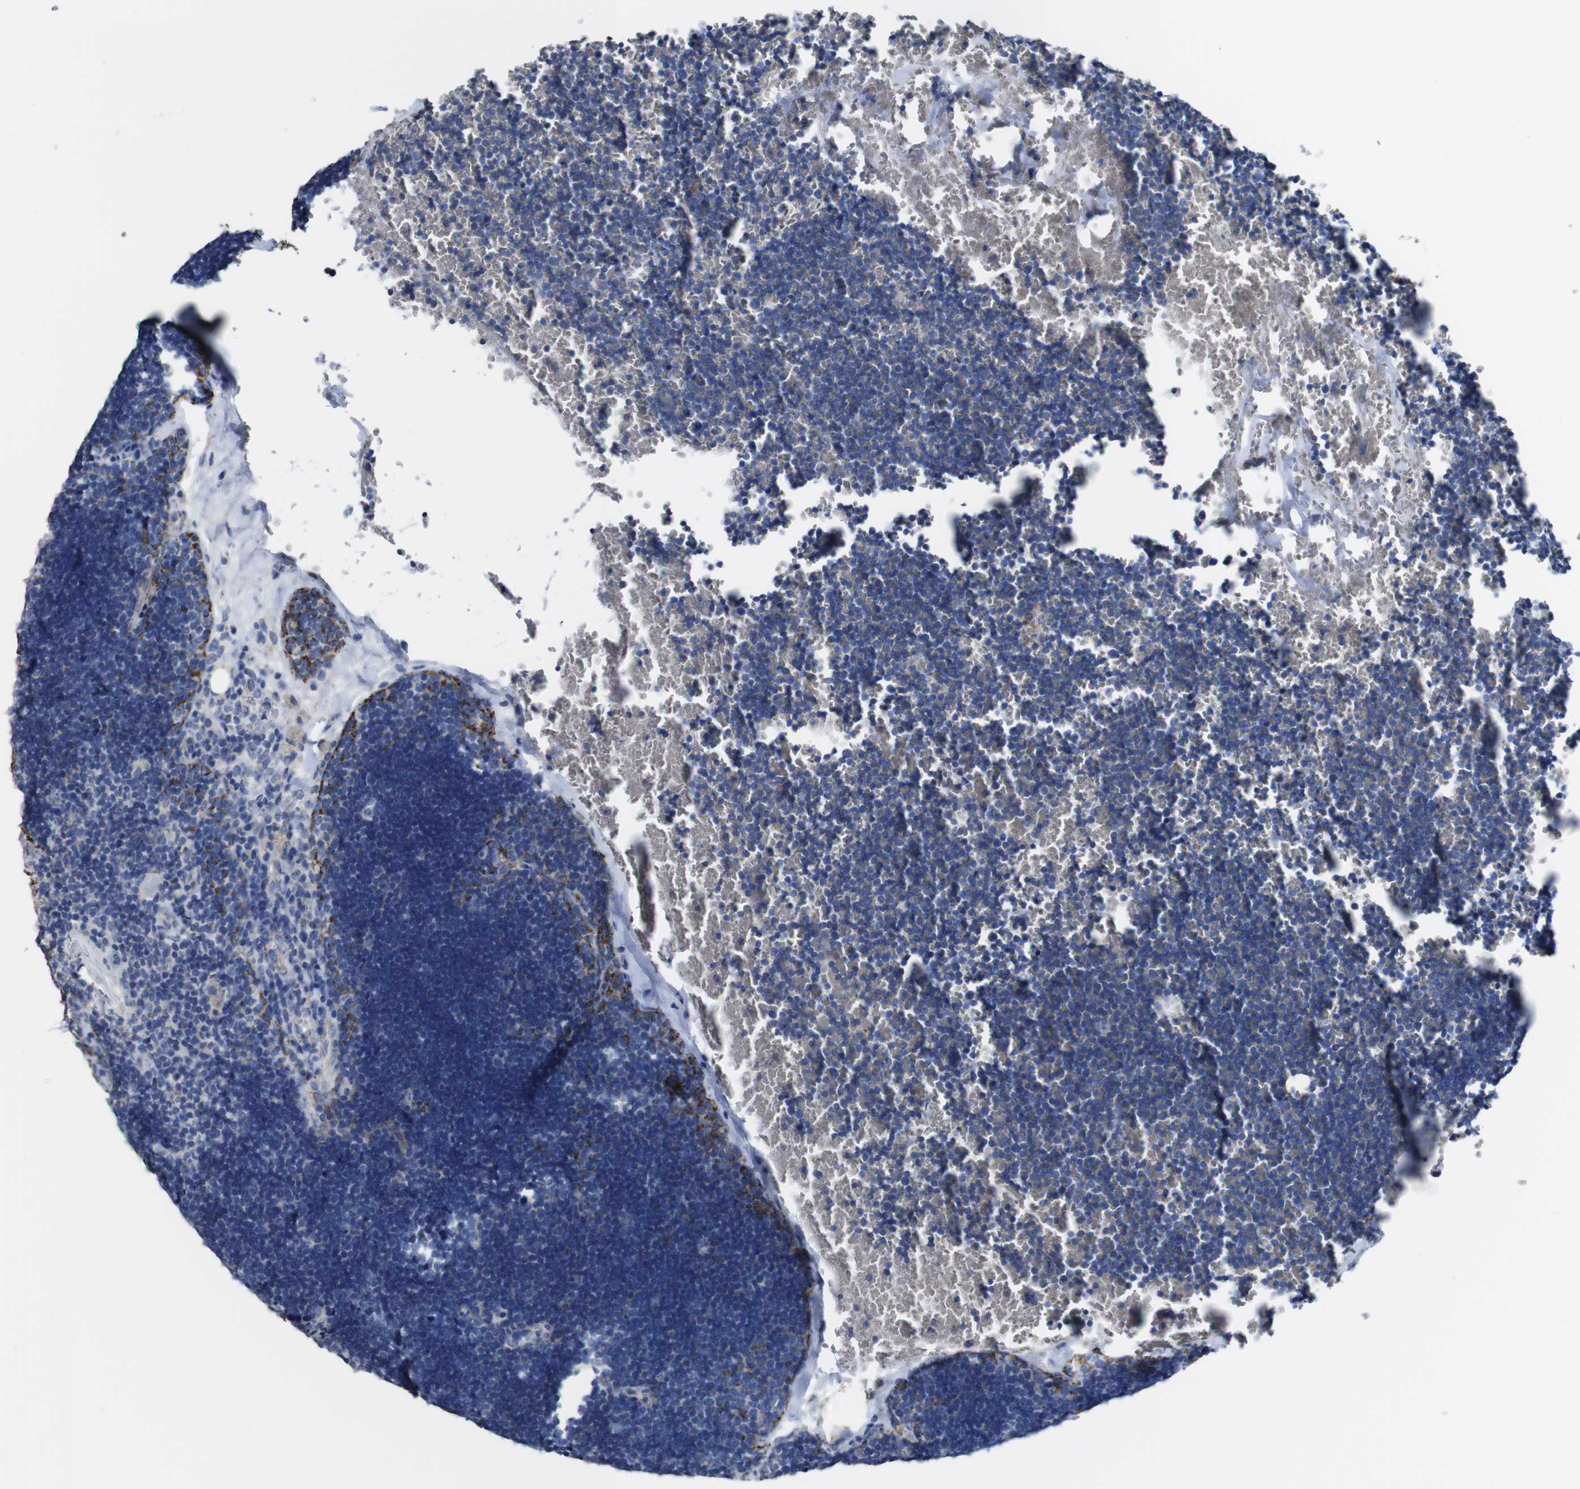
{"staining": {"intensity": "negative", "quantity": "none", "location": "none"}, "tissue": "lymph node", "cell_type": "Germinal center cells", "image_type": "normal", "snomed": [{"axis": "morphology", "description": "Normal tissue, NOS"}, {"axis": "topography", "description": "Lymph node"}], "caption": "IHC image of unremarkable lymph node: lymph node stained with DAB exhibits no significant protein staining in germinal center cells.", "gene": "MAOA", "patient": {"sex": "male", "age": 33}}